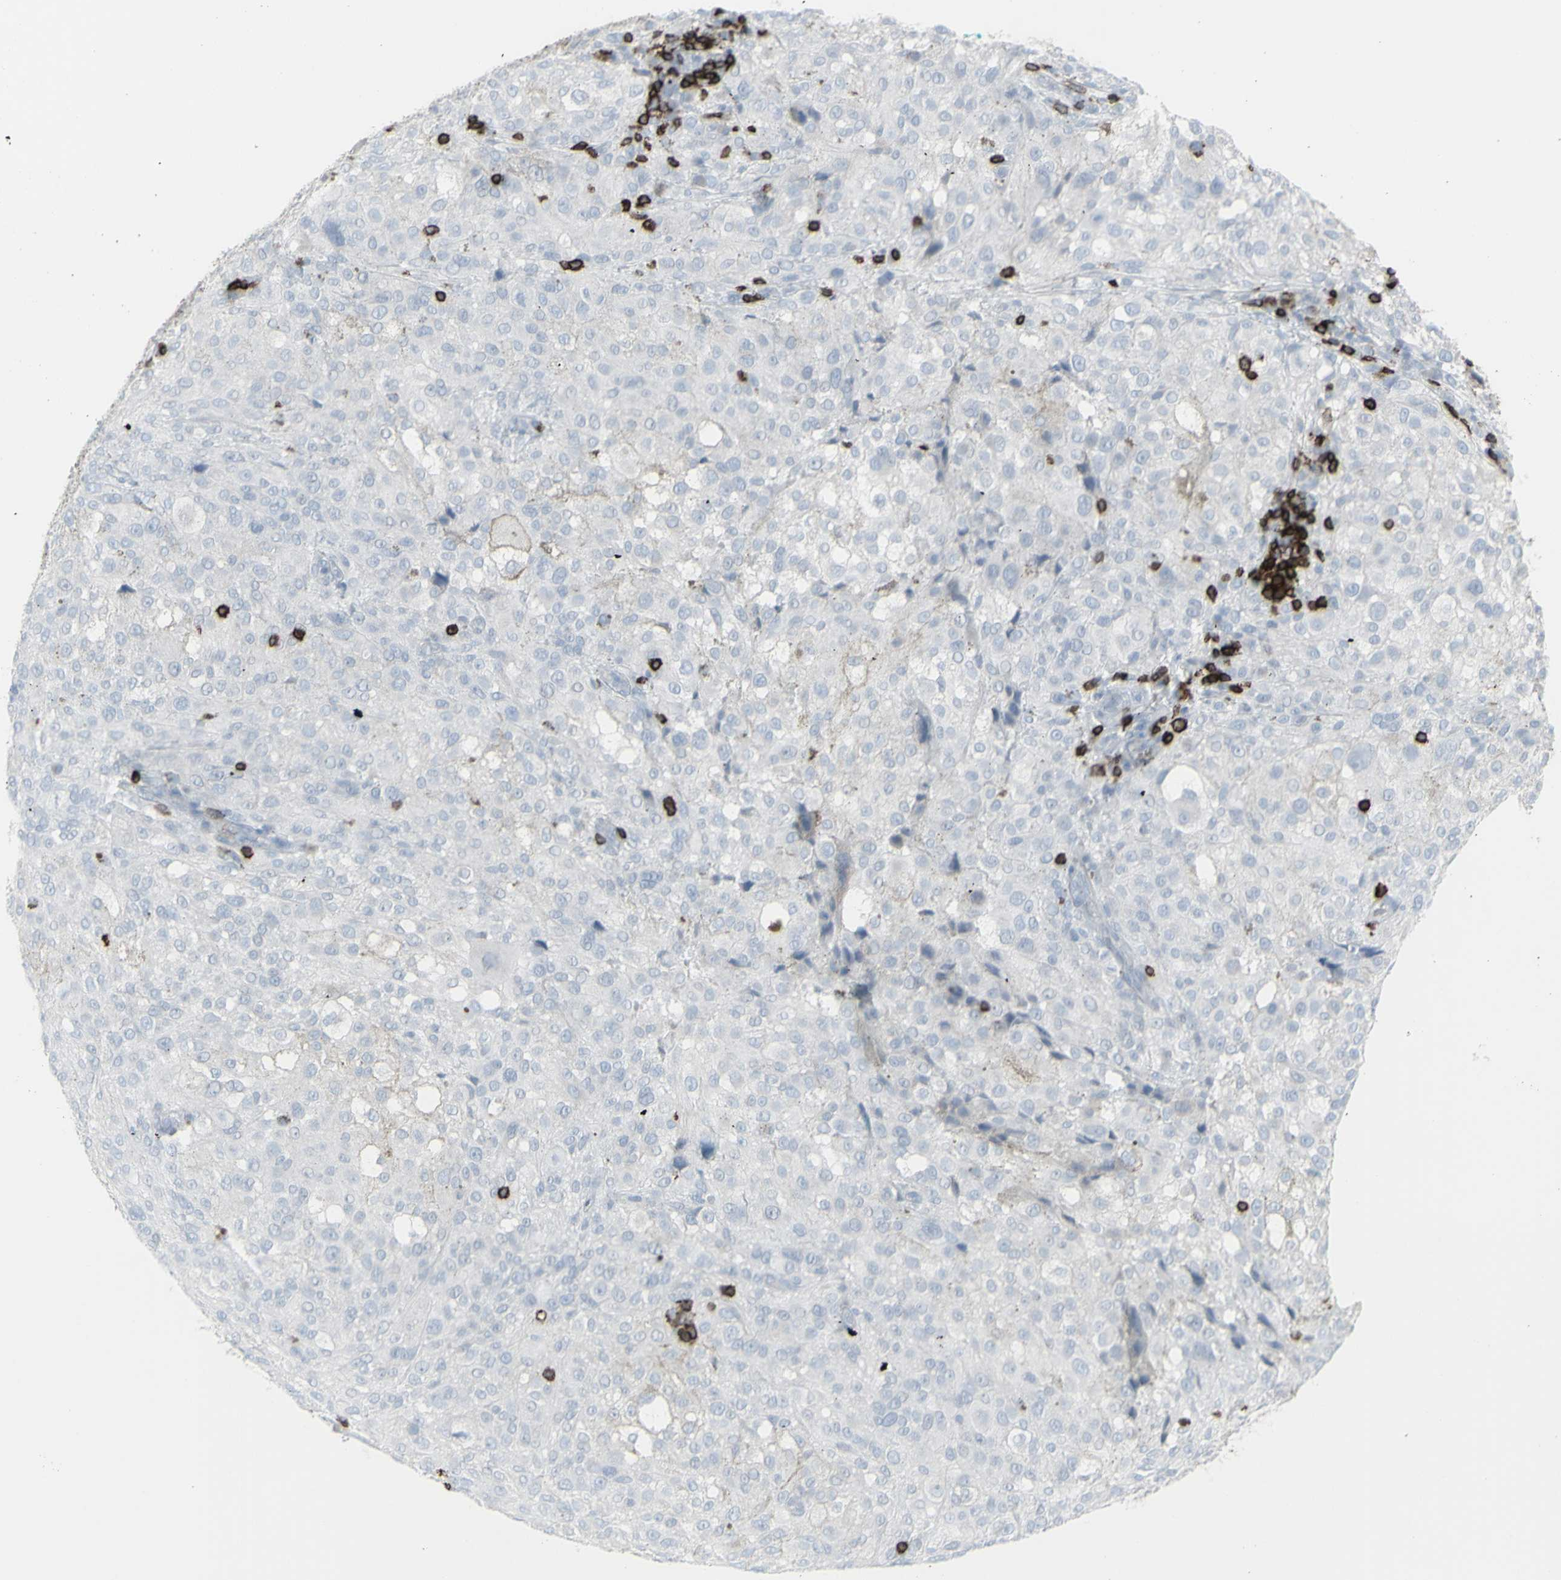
{"staining": {"intensity": "negative", "quantity": "none", "location": "none"}, "tissue": "melanoma", "cell_type": "Tumor cells", "image_type": "cancer", "snomed": [{"axis": "morphology", "description": "Necrosis, NOS"}, {"axis": "morphology", "description": "Malignant melanoma, NOS"}, {"axis": "topography", "description": "Skin"}], "caption": "An IHC image of malignant melanoma is shown. There is no staining in tumor cells of malignant melanoma. Nuclei are stained in blue.", "gene": "CD247", "patient": {"sex": "female", "age": 87}}